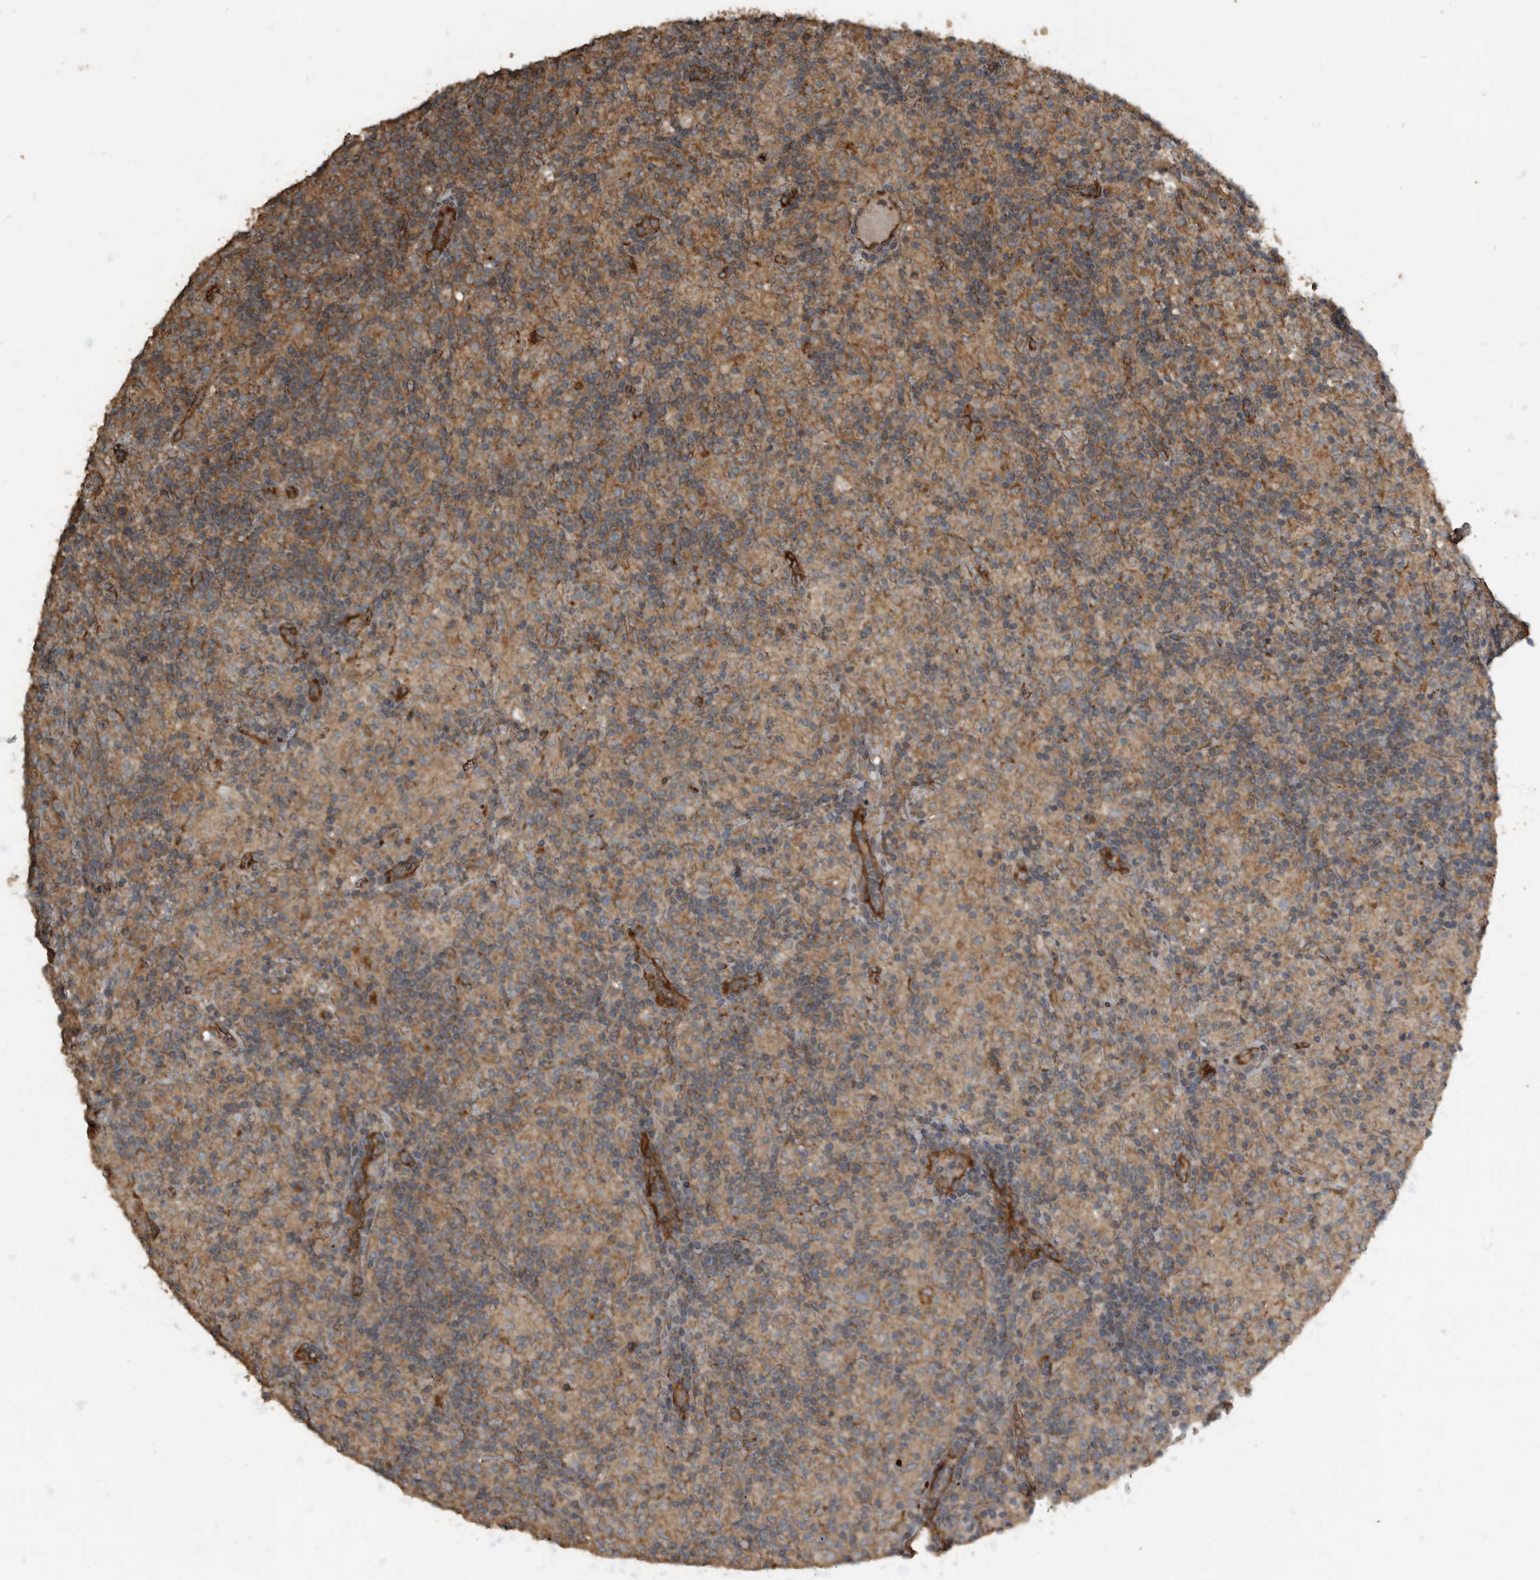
{"staining": {"intensity": "moderate", "quantity": ">75%", "location": "cytoplasmic/membranous"}, "tissue": "lymphoma", "cell_type": "Tumor cells", "image_type": "cancer", "snomed": [{"axis": "morphology", "description": "Hodgkin's disease, NOS"}, {"axis": "topography", "description": "Lymph node"}], "caption": "Hodgkin's disease stained with a brown dye demonstrates moderate cytoplasmic/membranous positive staining in approximately >75% of tumor cells.", "gene": "IL15RA", "patient": {"sex": "male", "age": 70}}